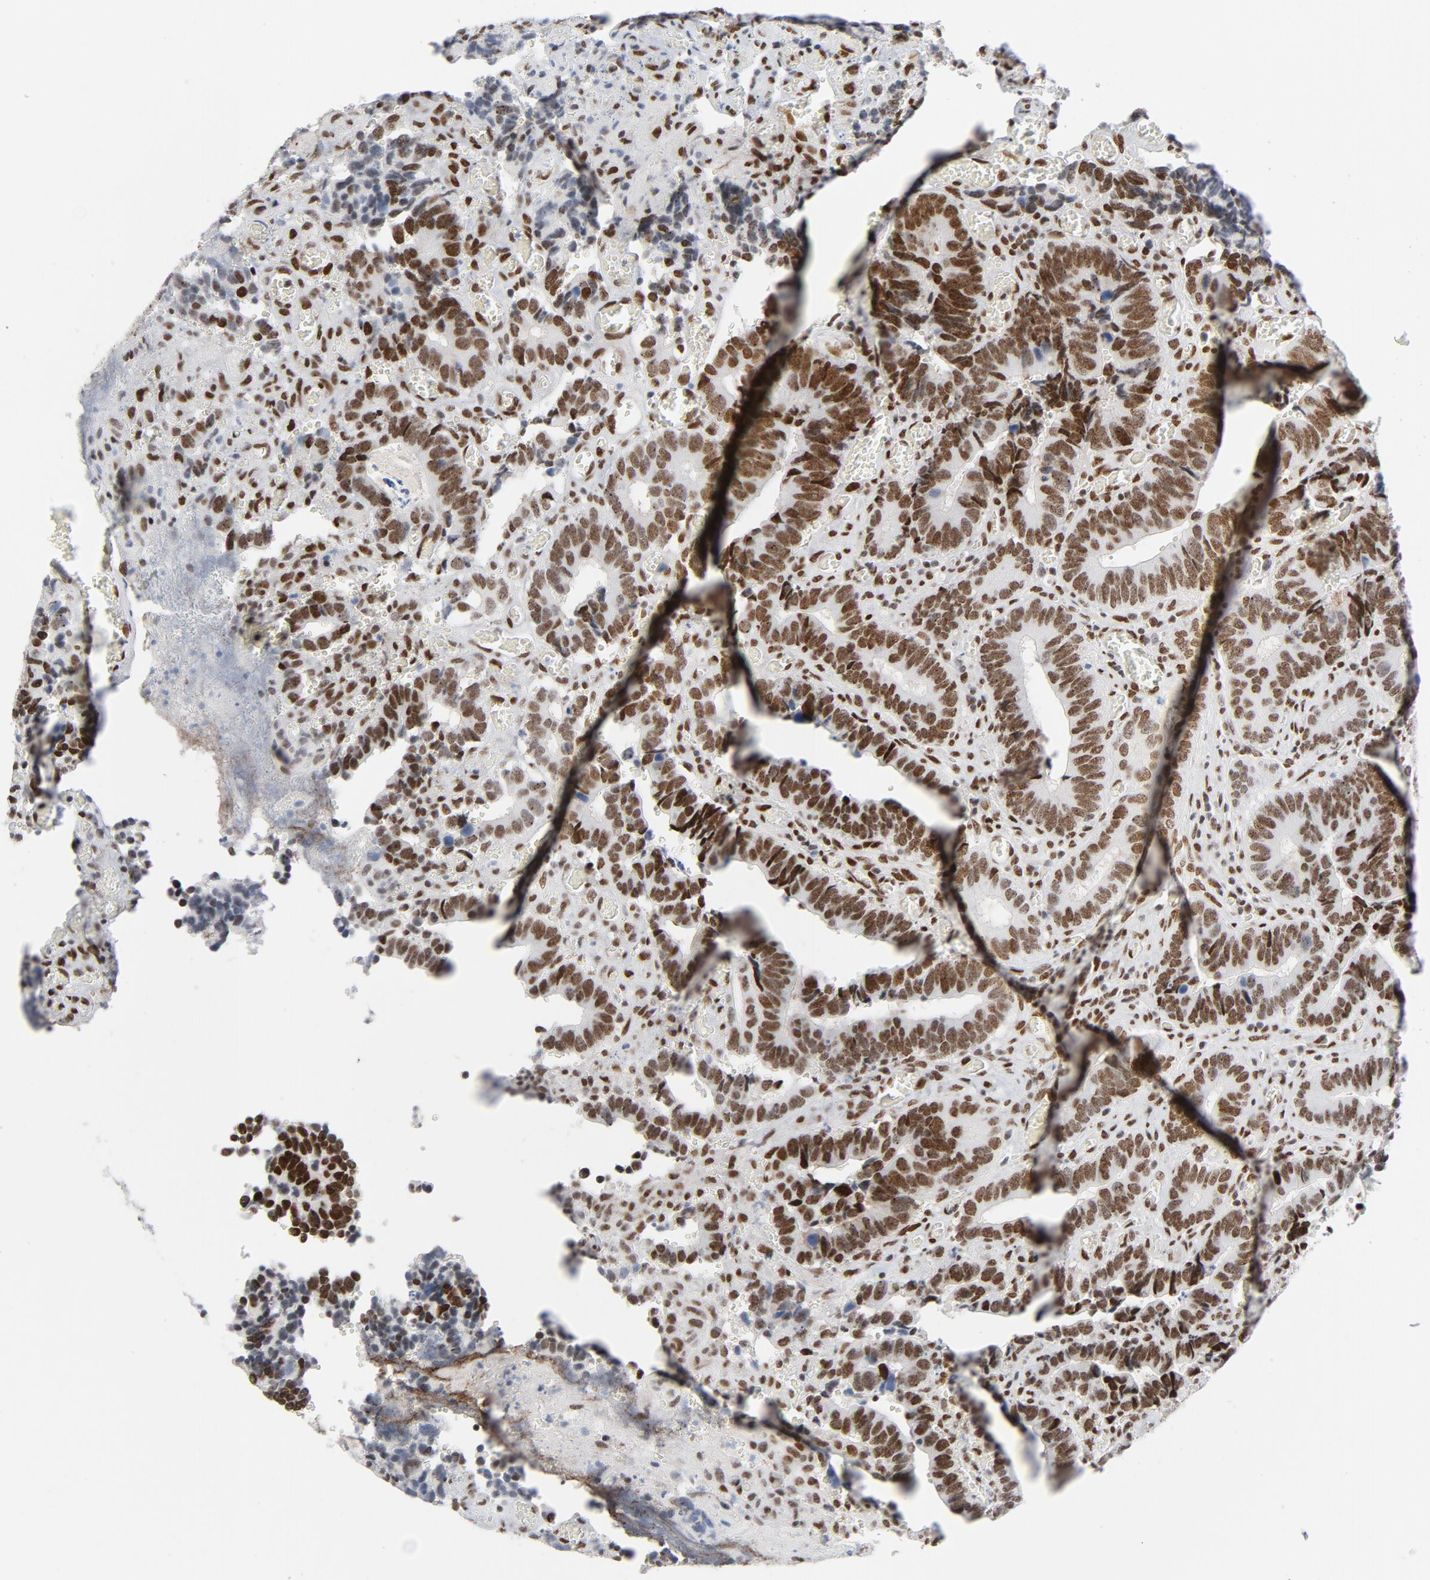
{"staining": {"intensity": "moderate", "quantity": ">75%", "location": "nuclear"}, "tissue": "colorectal cancer", "cell_type": "Tumor cells", "image_type": "cancer", "snomed": [{"axis": "morphology", "description": "Adenocarcinoma, NOS"}, {"axis": "topography", "description": "Colon"}], "caption": "DAB immunohistochemical staining of human colorectal cancer (adenocarcinoma) displays moderate nuclear protein expression in about >75% of tumor cells. Using DAB (3,3'-diaminobenzidine) (brown) and hematoxylin (blue) stains, captured at high magnification using brightfield microscopy.", "gene": "HSF1", "patient": {"sex": "male", "age": 72}}